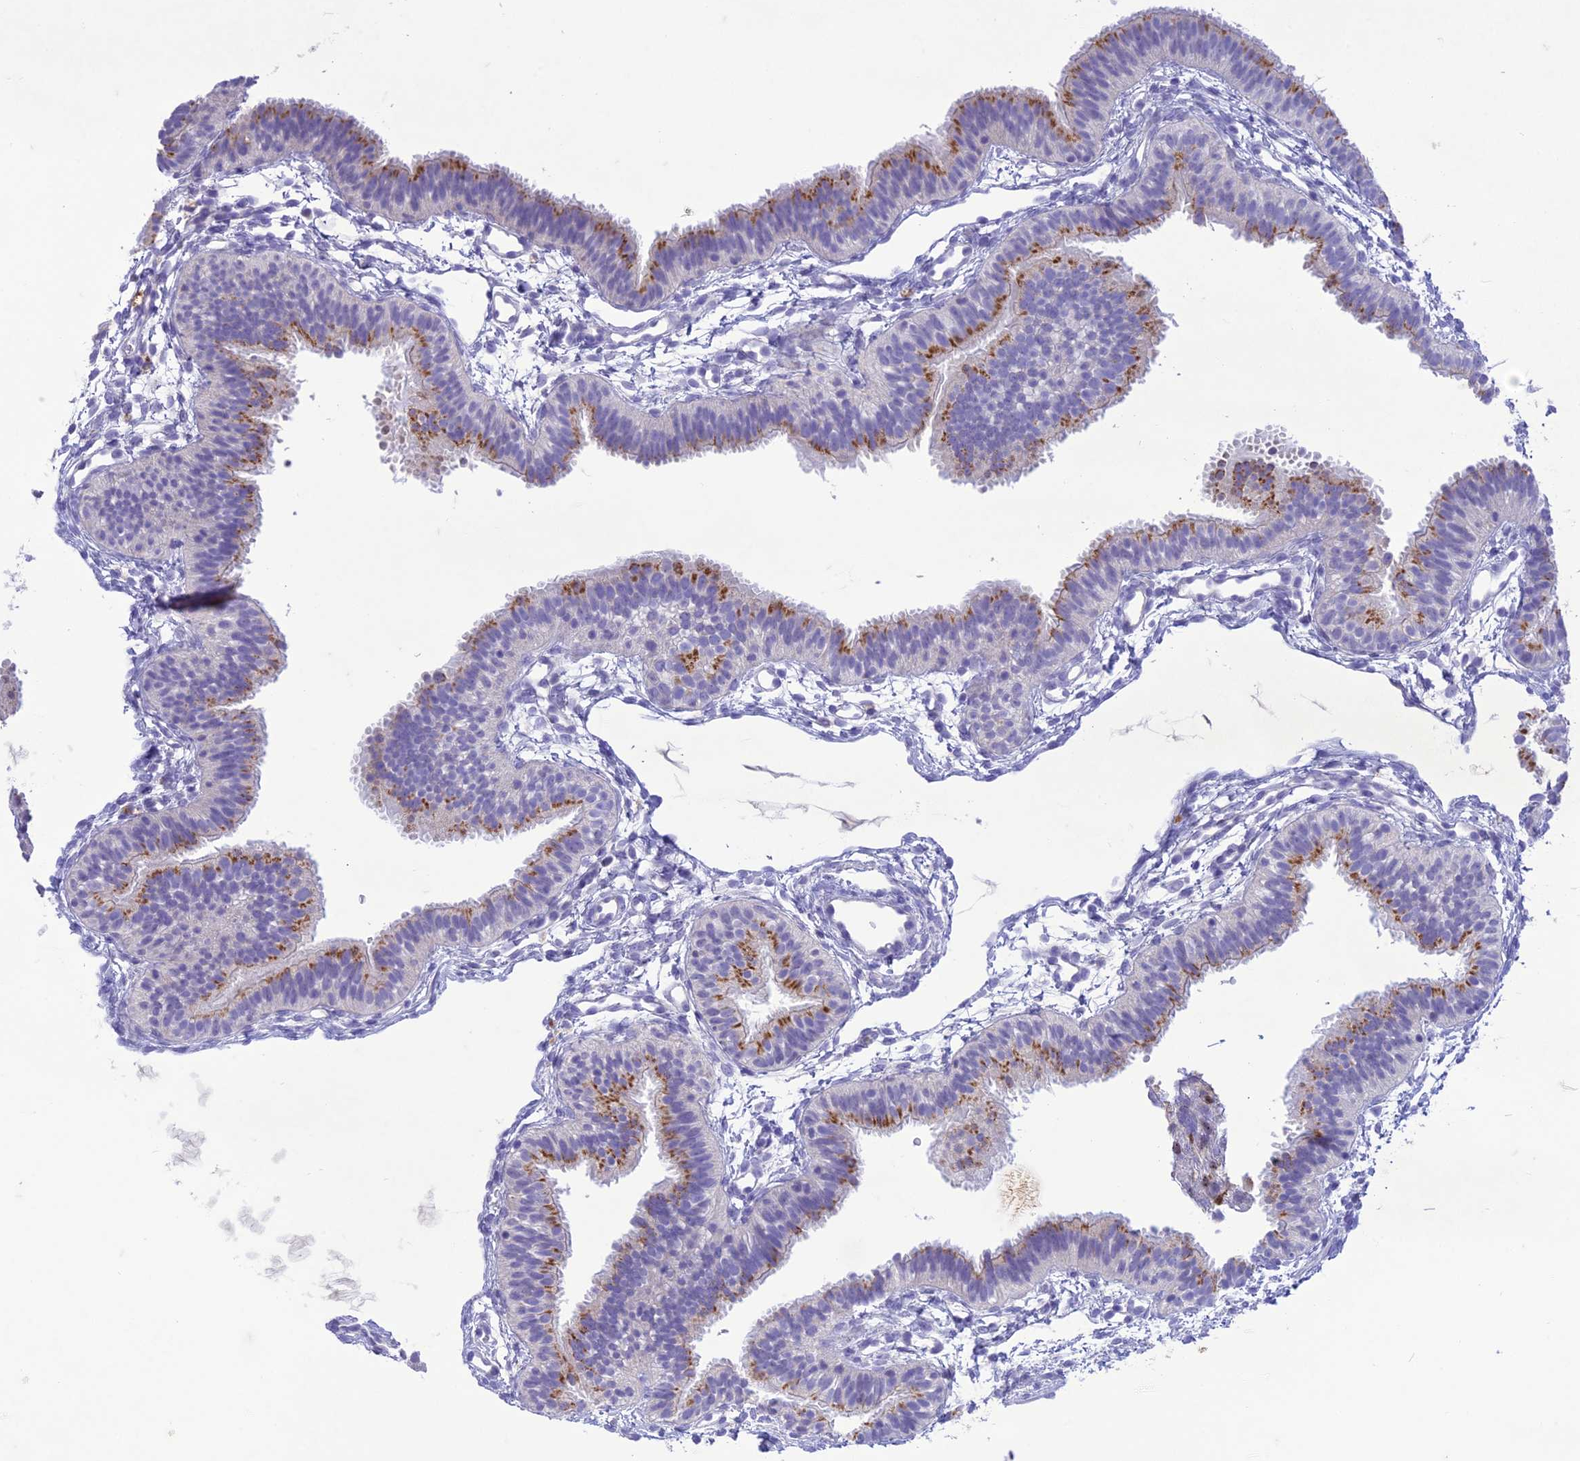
{"staining": {"intensity": "moderate", "quantity": "25%-75%", "location": "cytoplasmic/membranous"}, "tissue": "fallopian tube", "cell_type": "Glandular cells", "image_type": "normal", "snomed": [{"axis": "morphology", "description": "Normal tissue, NOS"}, {"axis": "topography", "description": "Fallopian tube"}], "caption": "Brown immunohistochemical staining in benign fallopian tube shows moderate cytoplasmic/membranous expression in about 25%-75% of glandular cells.", "gene": "SLC13A5", "patient": {"sex": "female", "age": 35}}